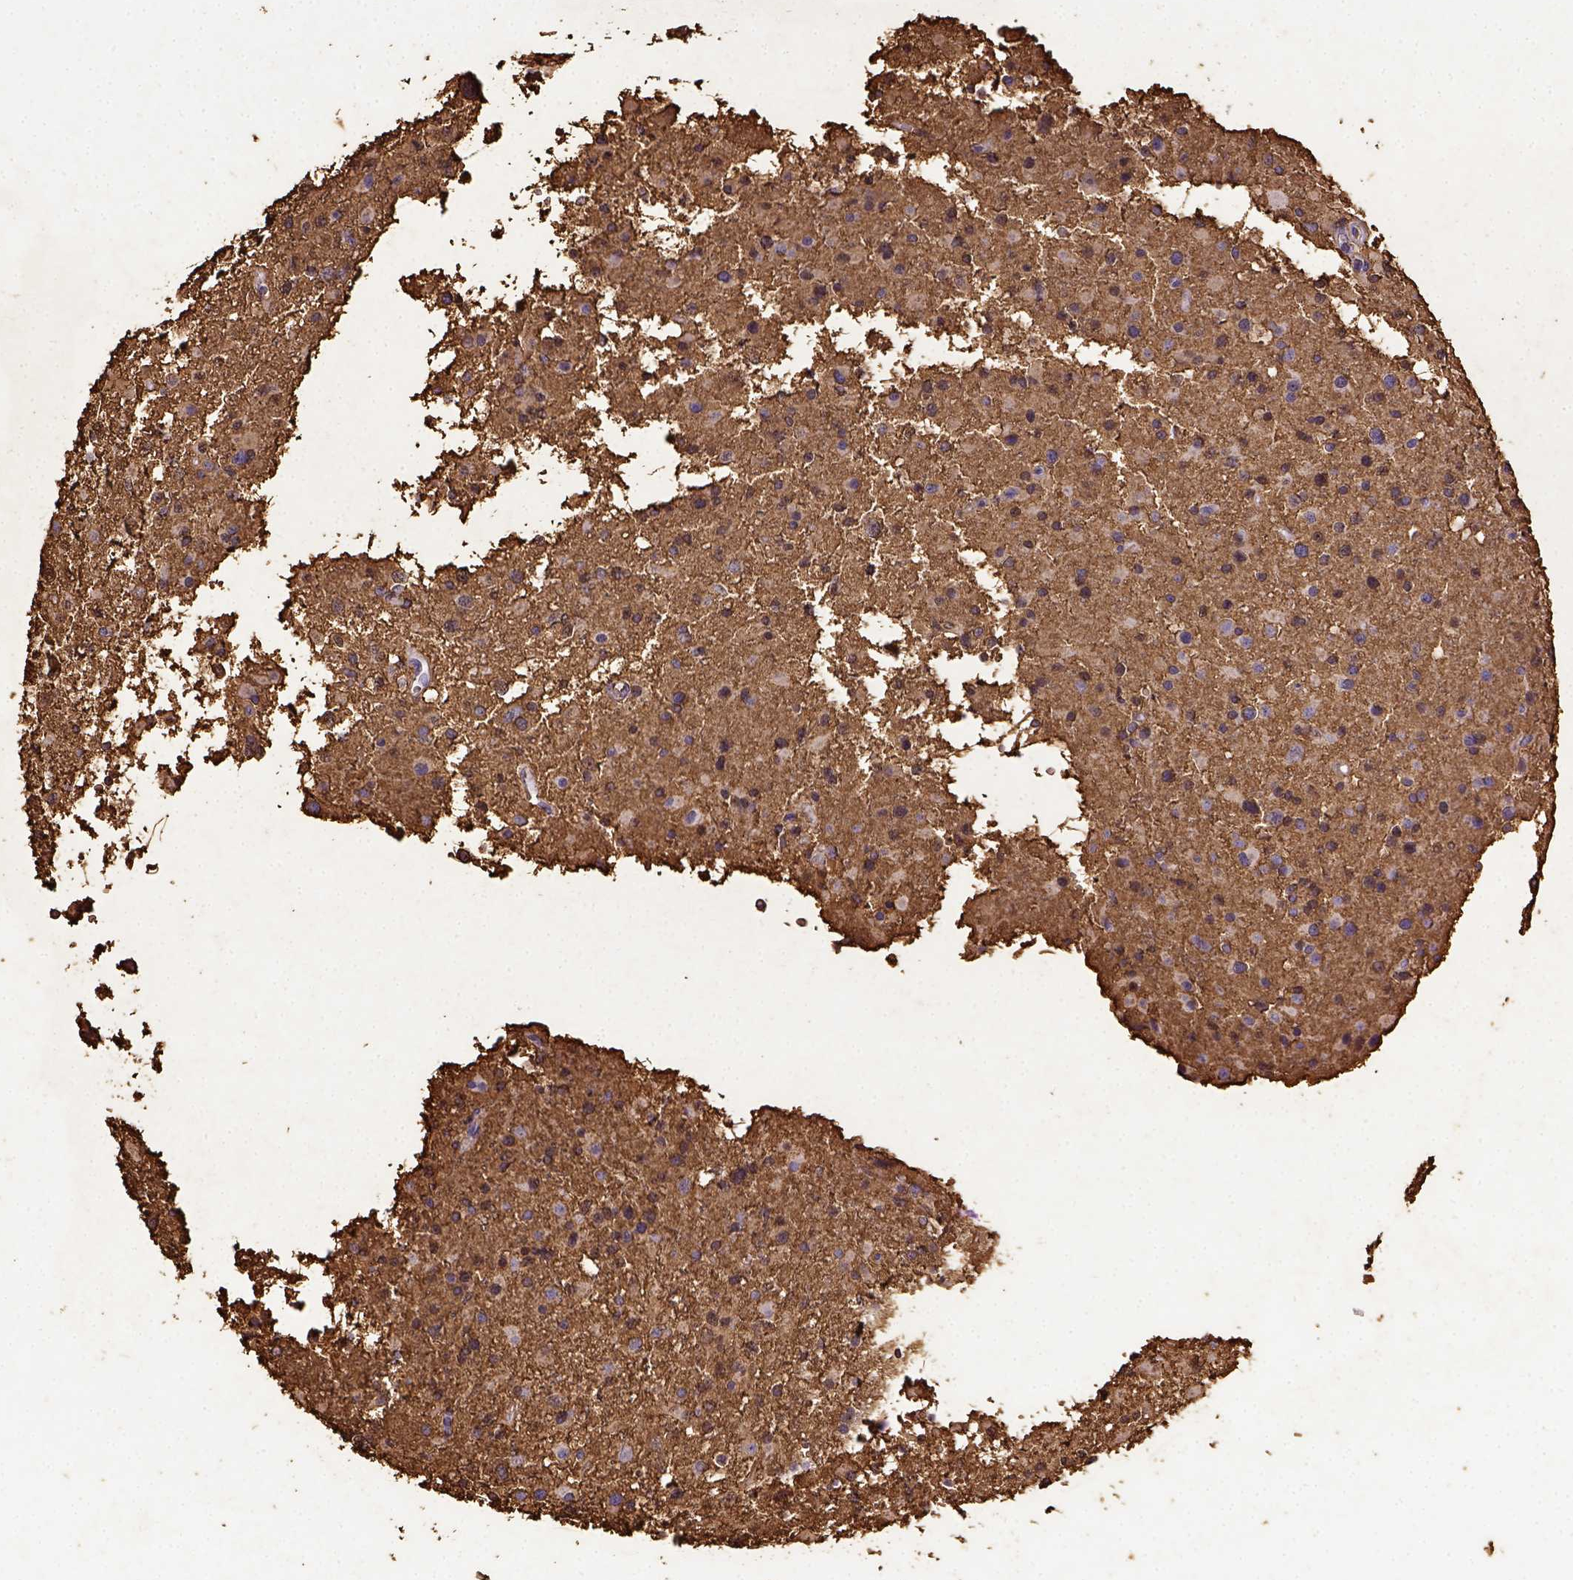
{"staining": {"intensity": "strong", "quantity": ">75%", "location": "cytoplasmic/membranous,nuclear"}, "tissue": "glioma", "cell_type": "Tumor cells", "image_type": "cancer", "snomed": [{"axis": "morphology", "description": "Glioma, malignant, High grade"}, {"axis": "topography", "description": "Brain"}], "caption": "Tumor cells display strong cytoplasmic/membranous and nuclear positivity in approximately >75% of cells in glioma. (Brightfield microscopy of DAB IHC at high magnification).", "gene": "B3GAT1", "patient": {"sex": "male", "age": 54}}